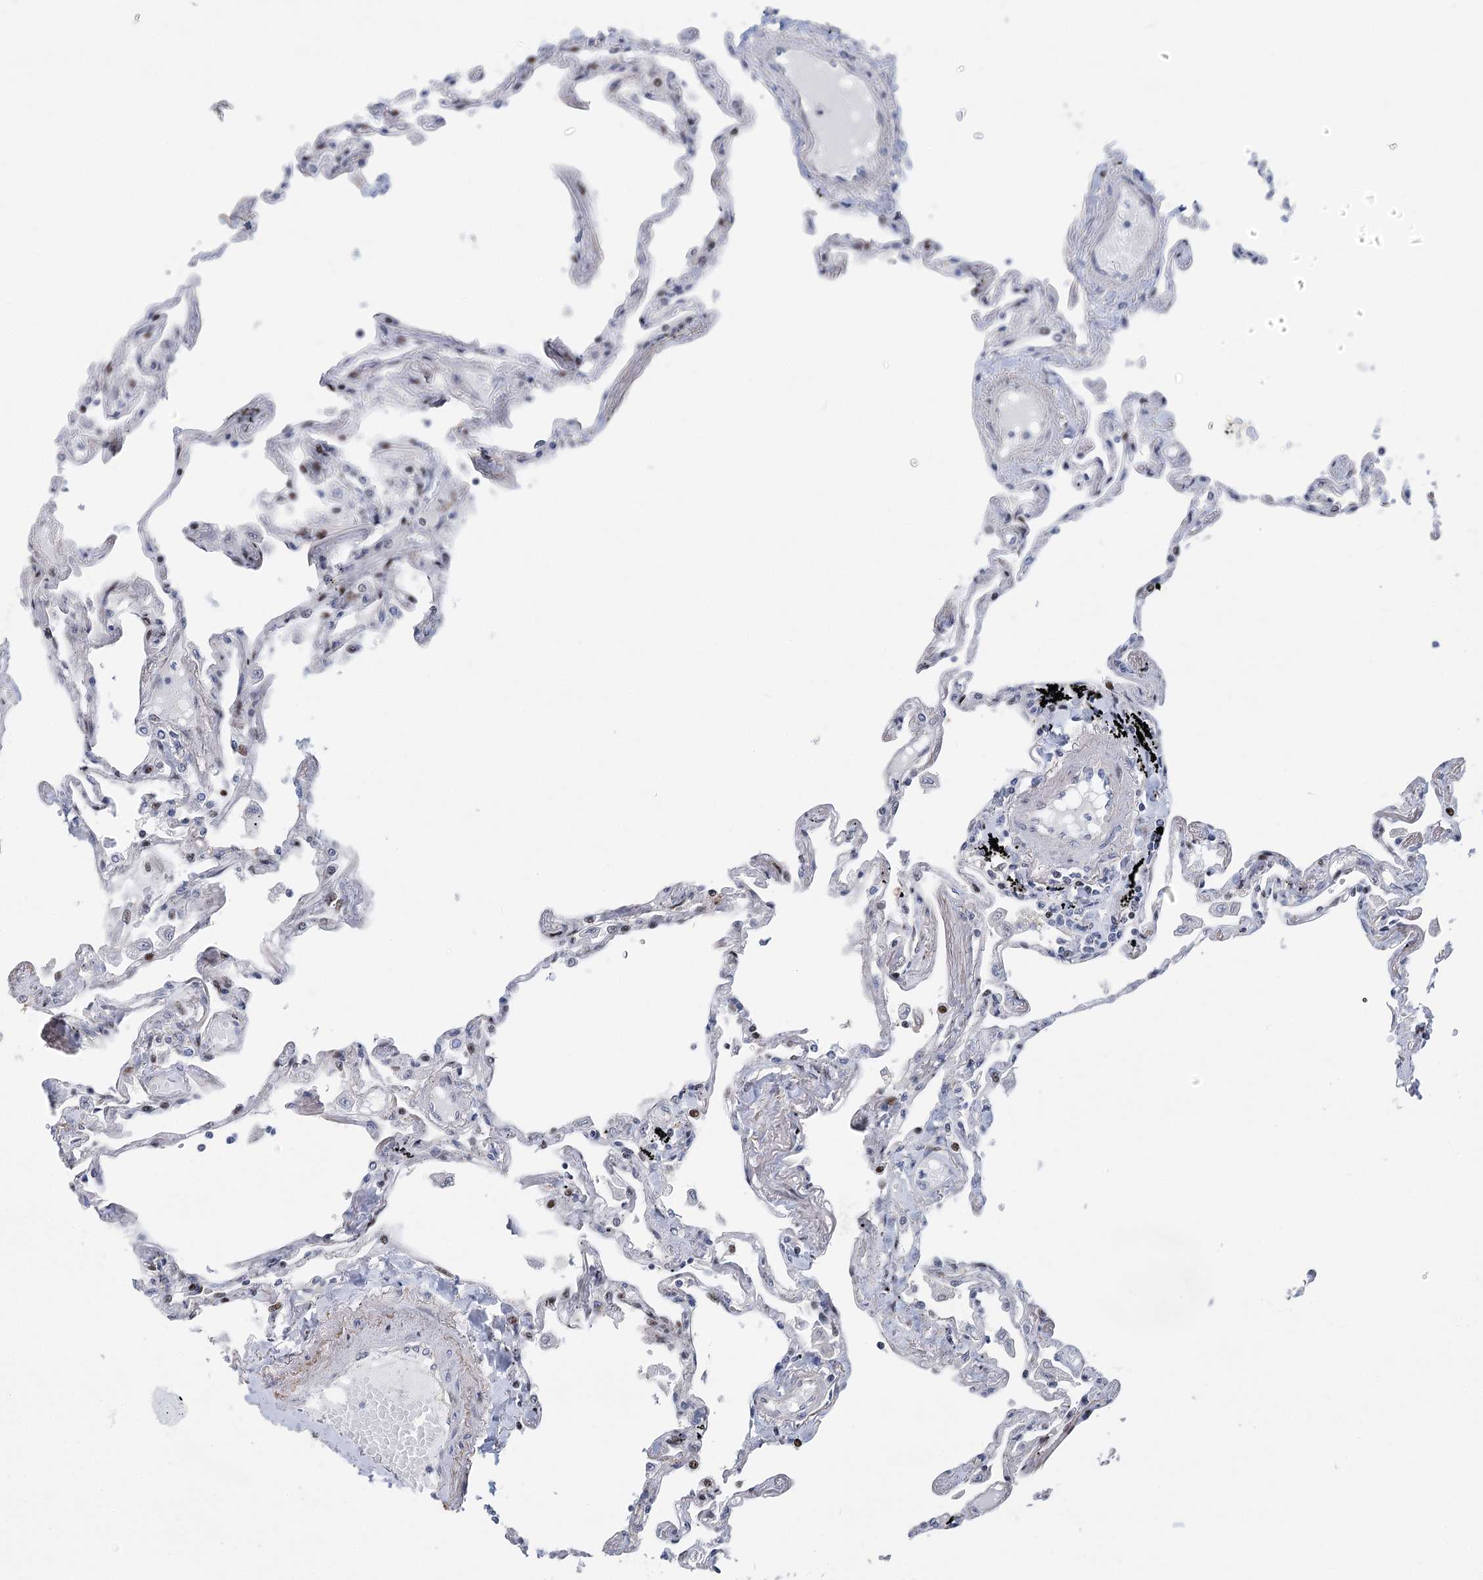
{"staining": {"intensity": "moderate", "quantity": "<25%", "location": "nuclear"}, "tissue": "lung", "cell_type": "Alveolar cells", "image_type": "normal", "snomed": [{"axis": "morphology", "description": "Normal tissue, NOS"}, {"axis": "topography", "description": "Lung"}], "caption": "Brown immunohistochemical staining in unremarkable lung reveals moderate nuclear expression in about <25% of alveolar cells. (IHC, brightfield microscopy, high magnification).", "gene": "CAMTA1", "patient": {"sex": "female", "age": 67}}